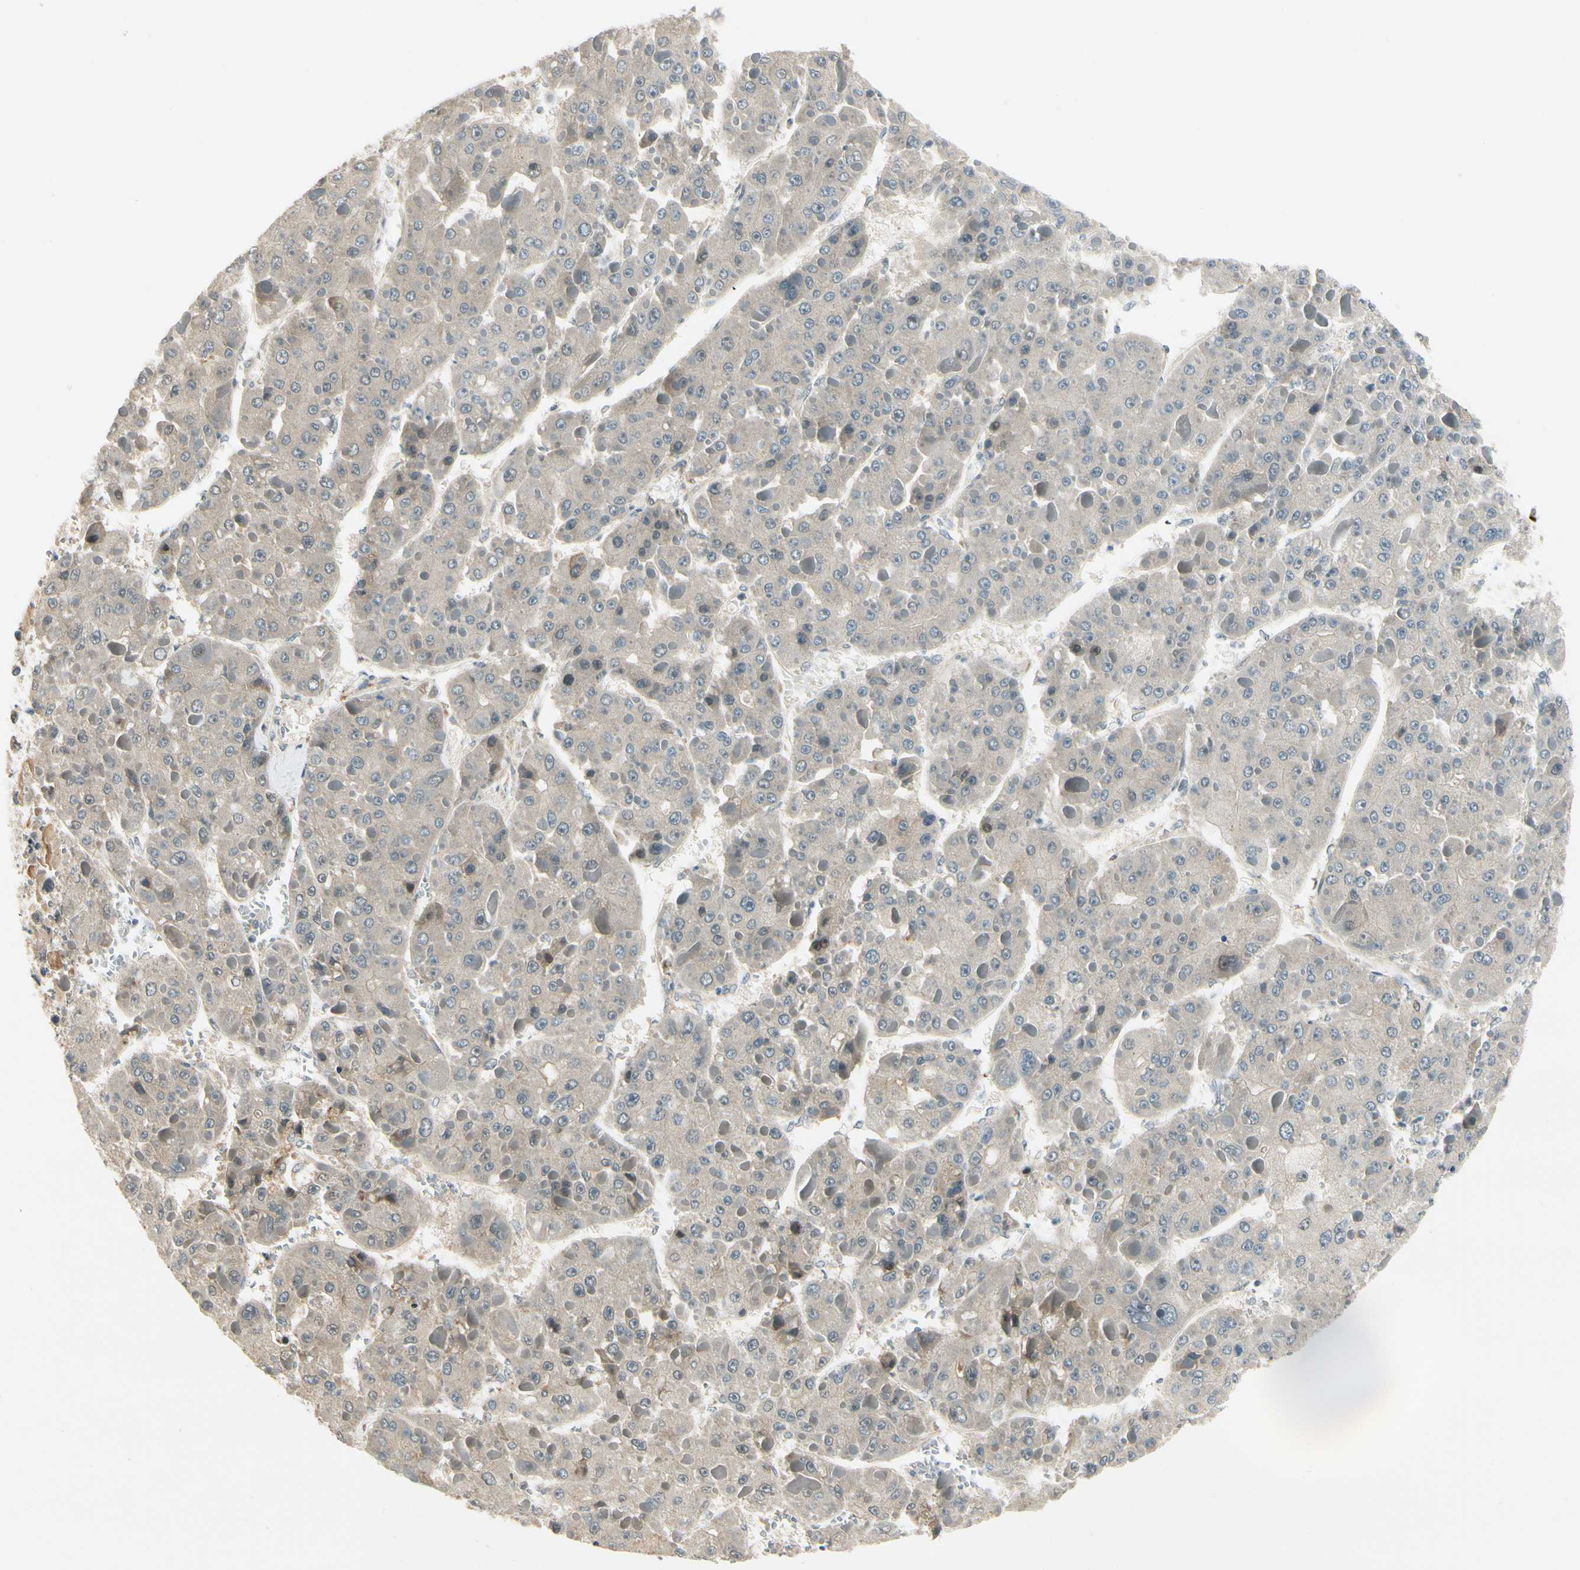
{"staining": {"intensity": "weak", "quantity": "<25%", "location": "cytoplasmic/membranous"}, "tissue": "liver cancer", "cell_type": "Tumor cells", "image_type": "cancer", "snomed": [{"axis": "morphology", "description": "Carcinoma, Hepatocellular, NOS"}, {"axis": "topography", "description": "Liver"}], "caption": "This is an IHC histopathology image of hepatocellular carcinoma (liver). There is no positivity in tumor cells.", "gene": "EPHB3", "patient": {"sex": "female", "age": 73}}